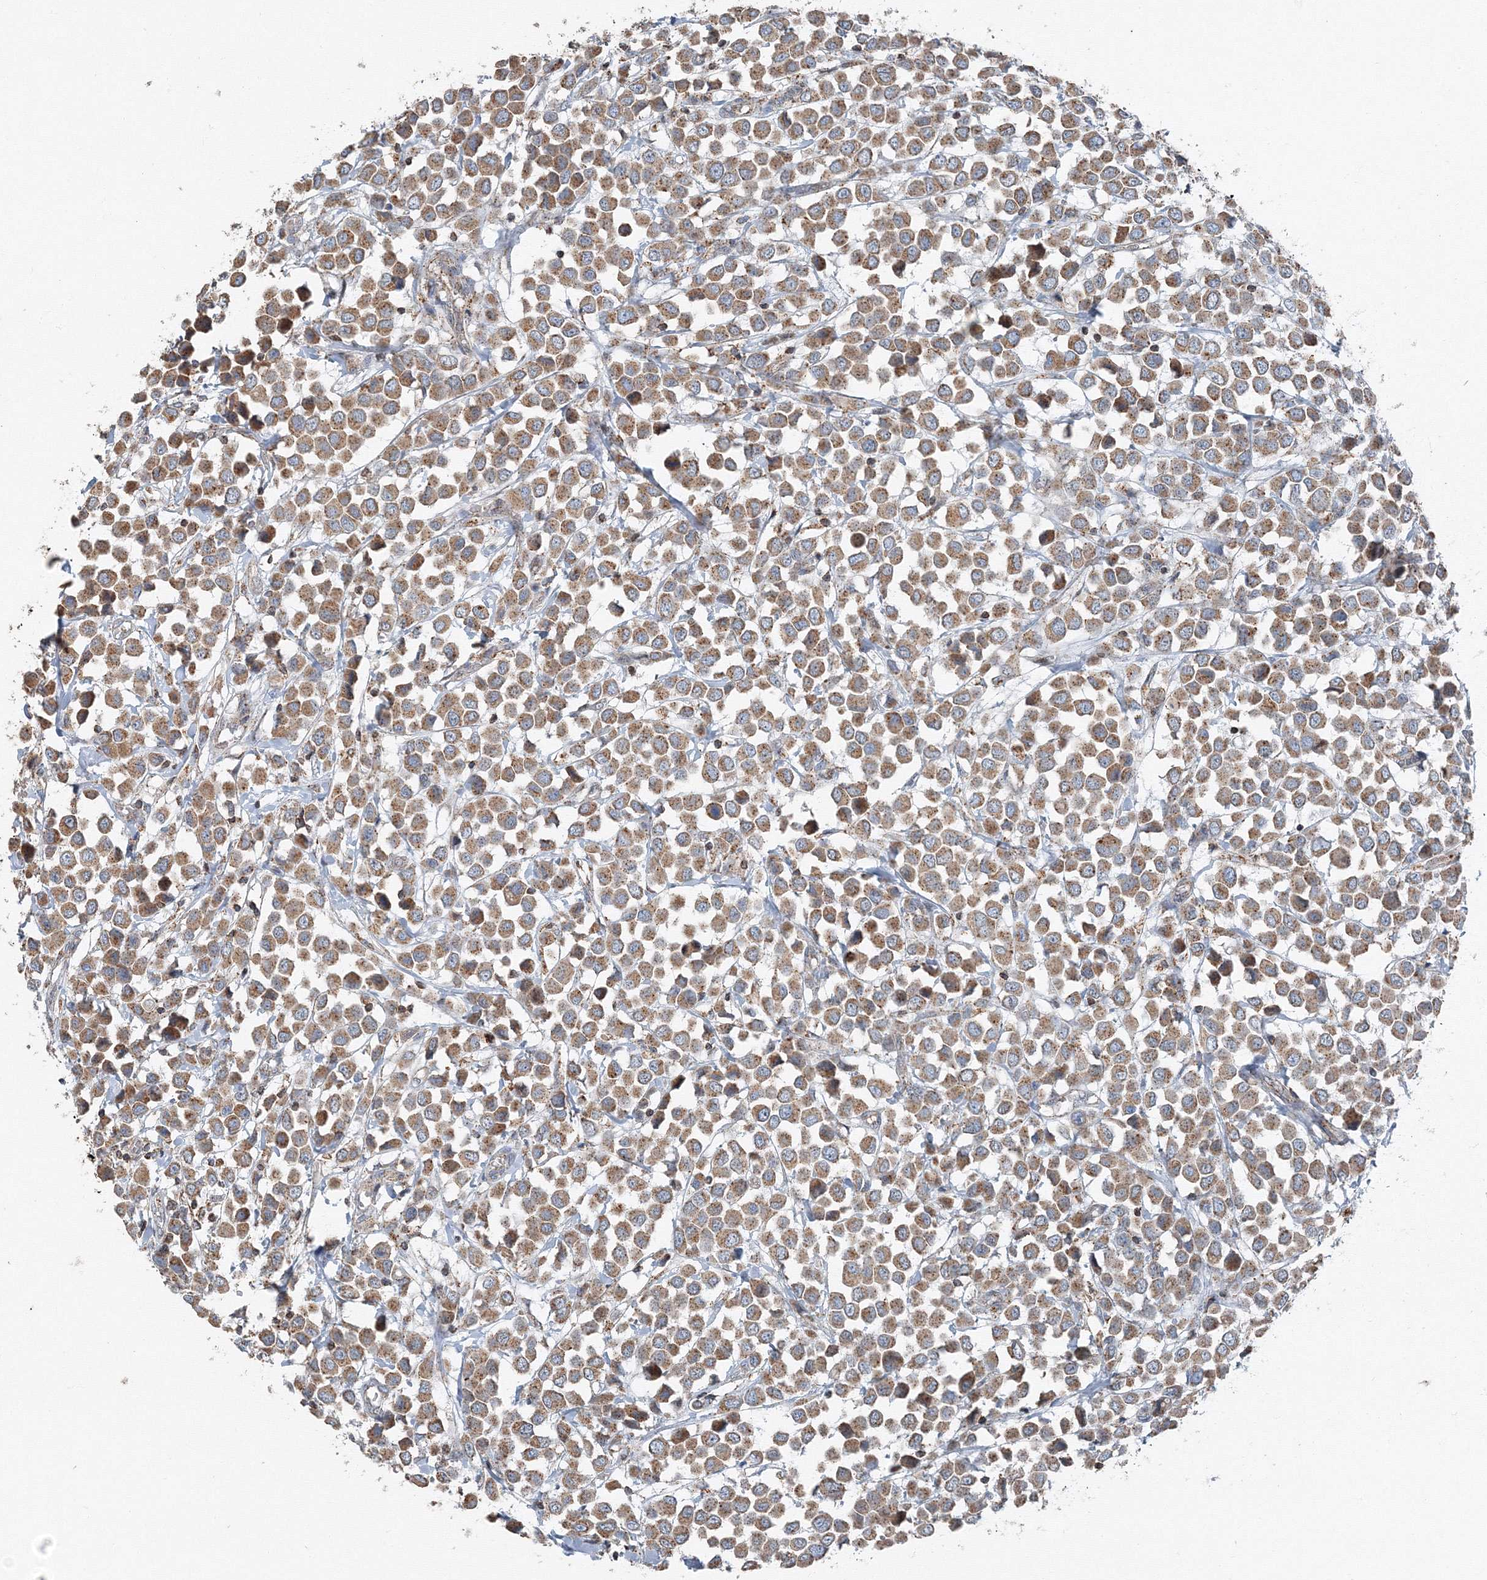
{"staining": {"intensity": "moderate", "quantity": ">75%", "location": "cytoplasmic/membranous"}, "tissue": "breast cancer", "cell_type": "Tumor cells", "image_type": "cancer", "snomed": [{"axis": "morphology", "description": "Duct carcinoma"}, {"axis": "topography", "description": "Breast"}], "caption": "Immunohistochemistry (IHC) (DAB (3,3'-diaminobenzidine)) staining of human breast cancer reveals moderate cytoplasmic/membranous protein staining in about >75% of tumor cells. (brown staining indicates protein expression, while blue staining denotes nuclei).", "gene": "AASDH", "patient": {"sex": "female", "age": 61}}